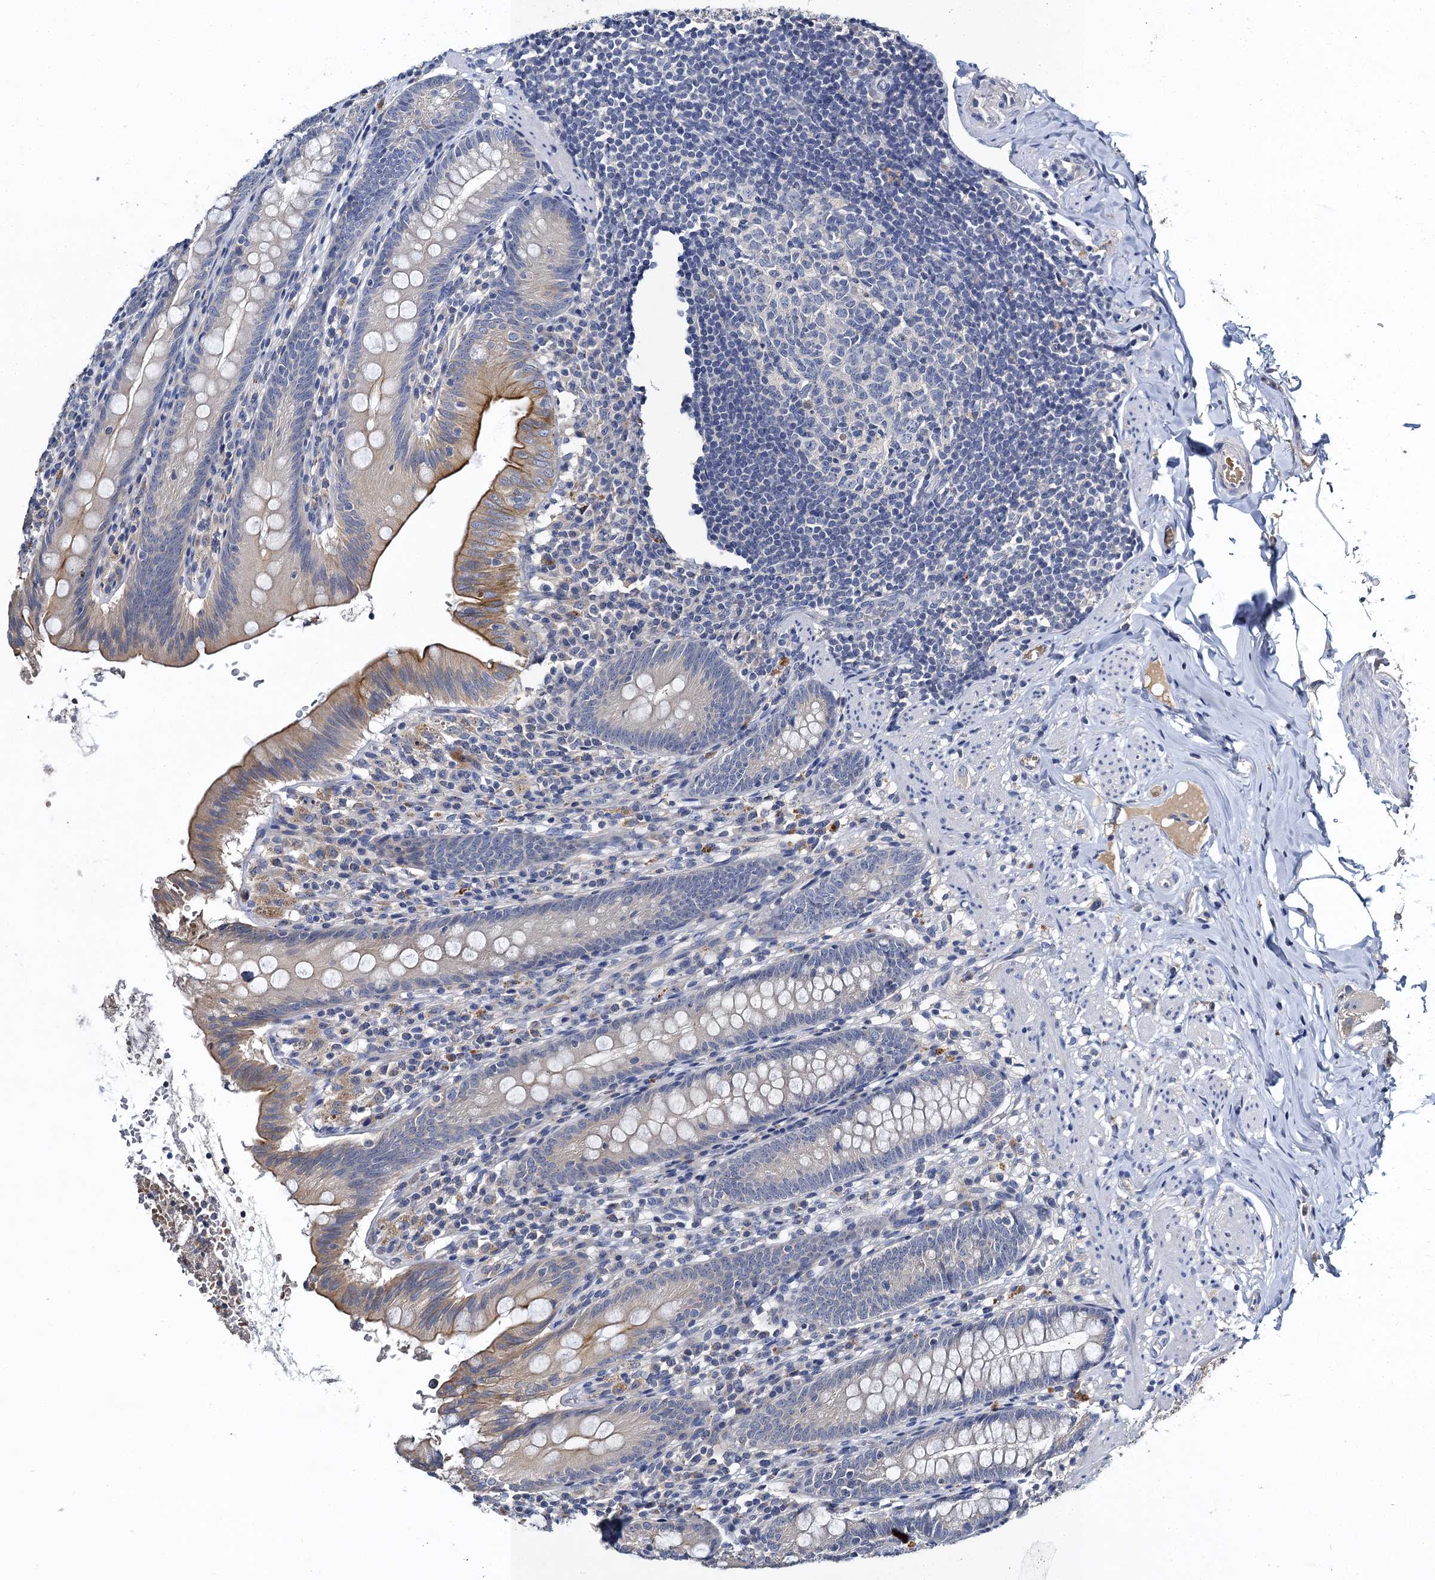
{"staining": {"intensity": "moderate", "quantity": "<25%", "location": "cytoplasmic/membranous"}, "tissue": "appendix", "cell_type": "Glandular cells", "image_type": "normal", "snomed": [{"axis": "morphology", "description": "Normal tissue, NOS"}, {"axis": "topography", "description": "Appendix"}], "caption": "A high-resolution photomicrograph shows IHC staining of benign appendix, which shows moderate cytoplasmic/membranous staining in approximately <25% of glandular cells. Using DAB (3,3'-diaminobenzidine) (brown) and hematoxylin (blue) stains, captured at high magnification using brightfield microscopy.", "gene": "SLC11A2", "patient": {"sex": "male", "age": 55}}